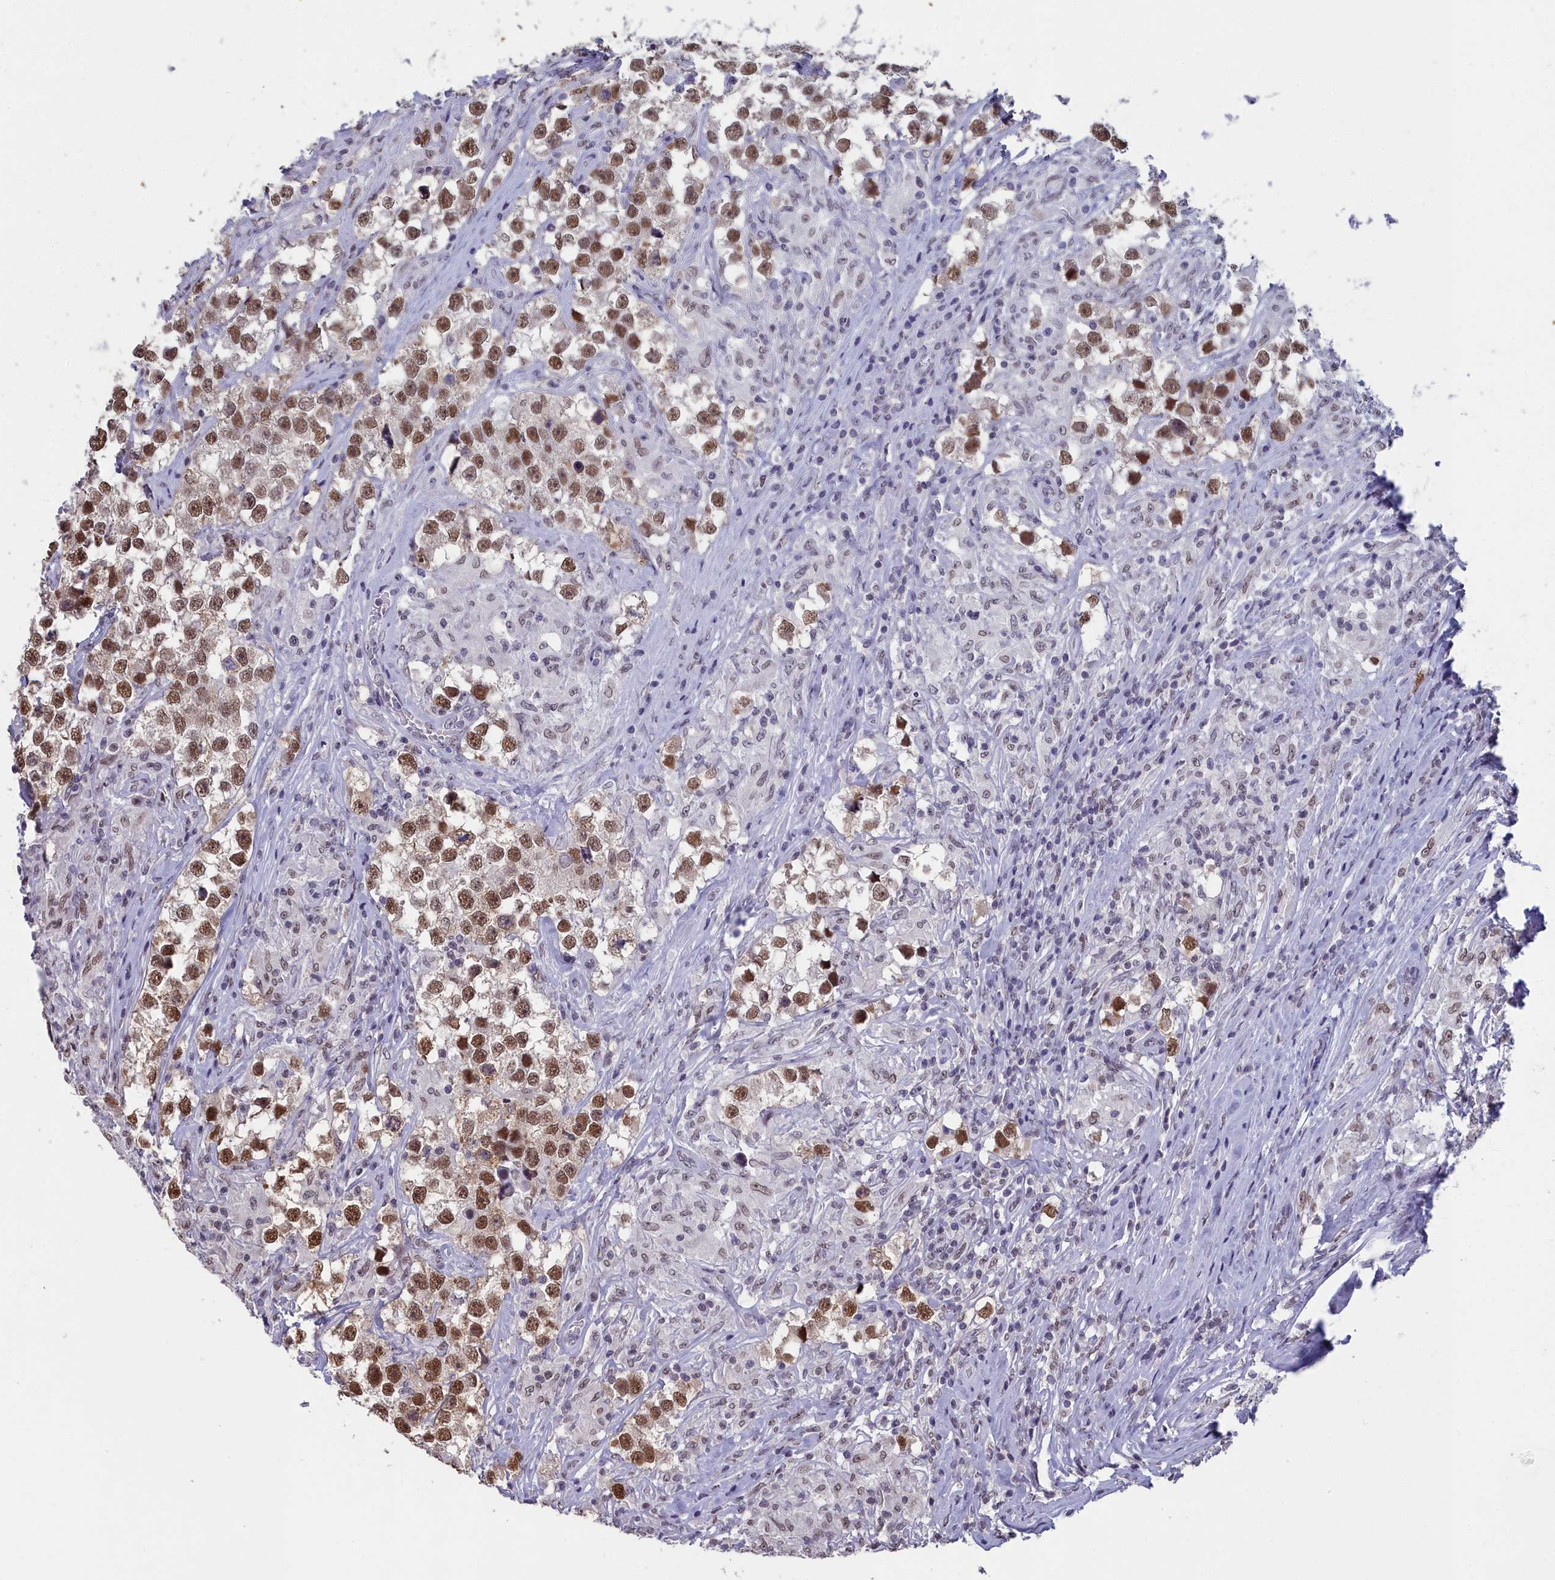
{"staining": {"intensity": "moderate", "quantity": ">75%", "location": "nuclear"}, "tissue": "testis cancer", "cell_type": "Tumor cells", "image_type": "cancer", "snomed": [{"axis": "morphology", "description": "Seminoma, NOS"}, {"axis": "topography", "description": "Testis"}], "caption": "Immunohistochemical staining of human testis cancer (seminoma) shows medium levels of moderate nuclear protein expression in about >75% of tumor cells. The staining was performed using DAB, with brown indicating positive protein expression. Nuclei are stained blue with hematoxylin.", "gene": "CCDC97", "patient": {"sex": "male", "age": 46}}